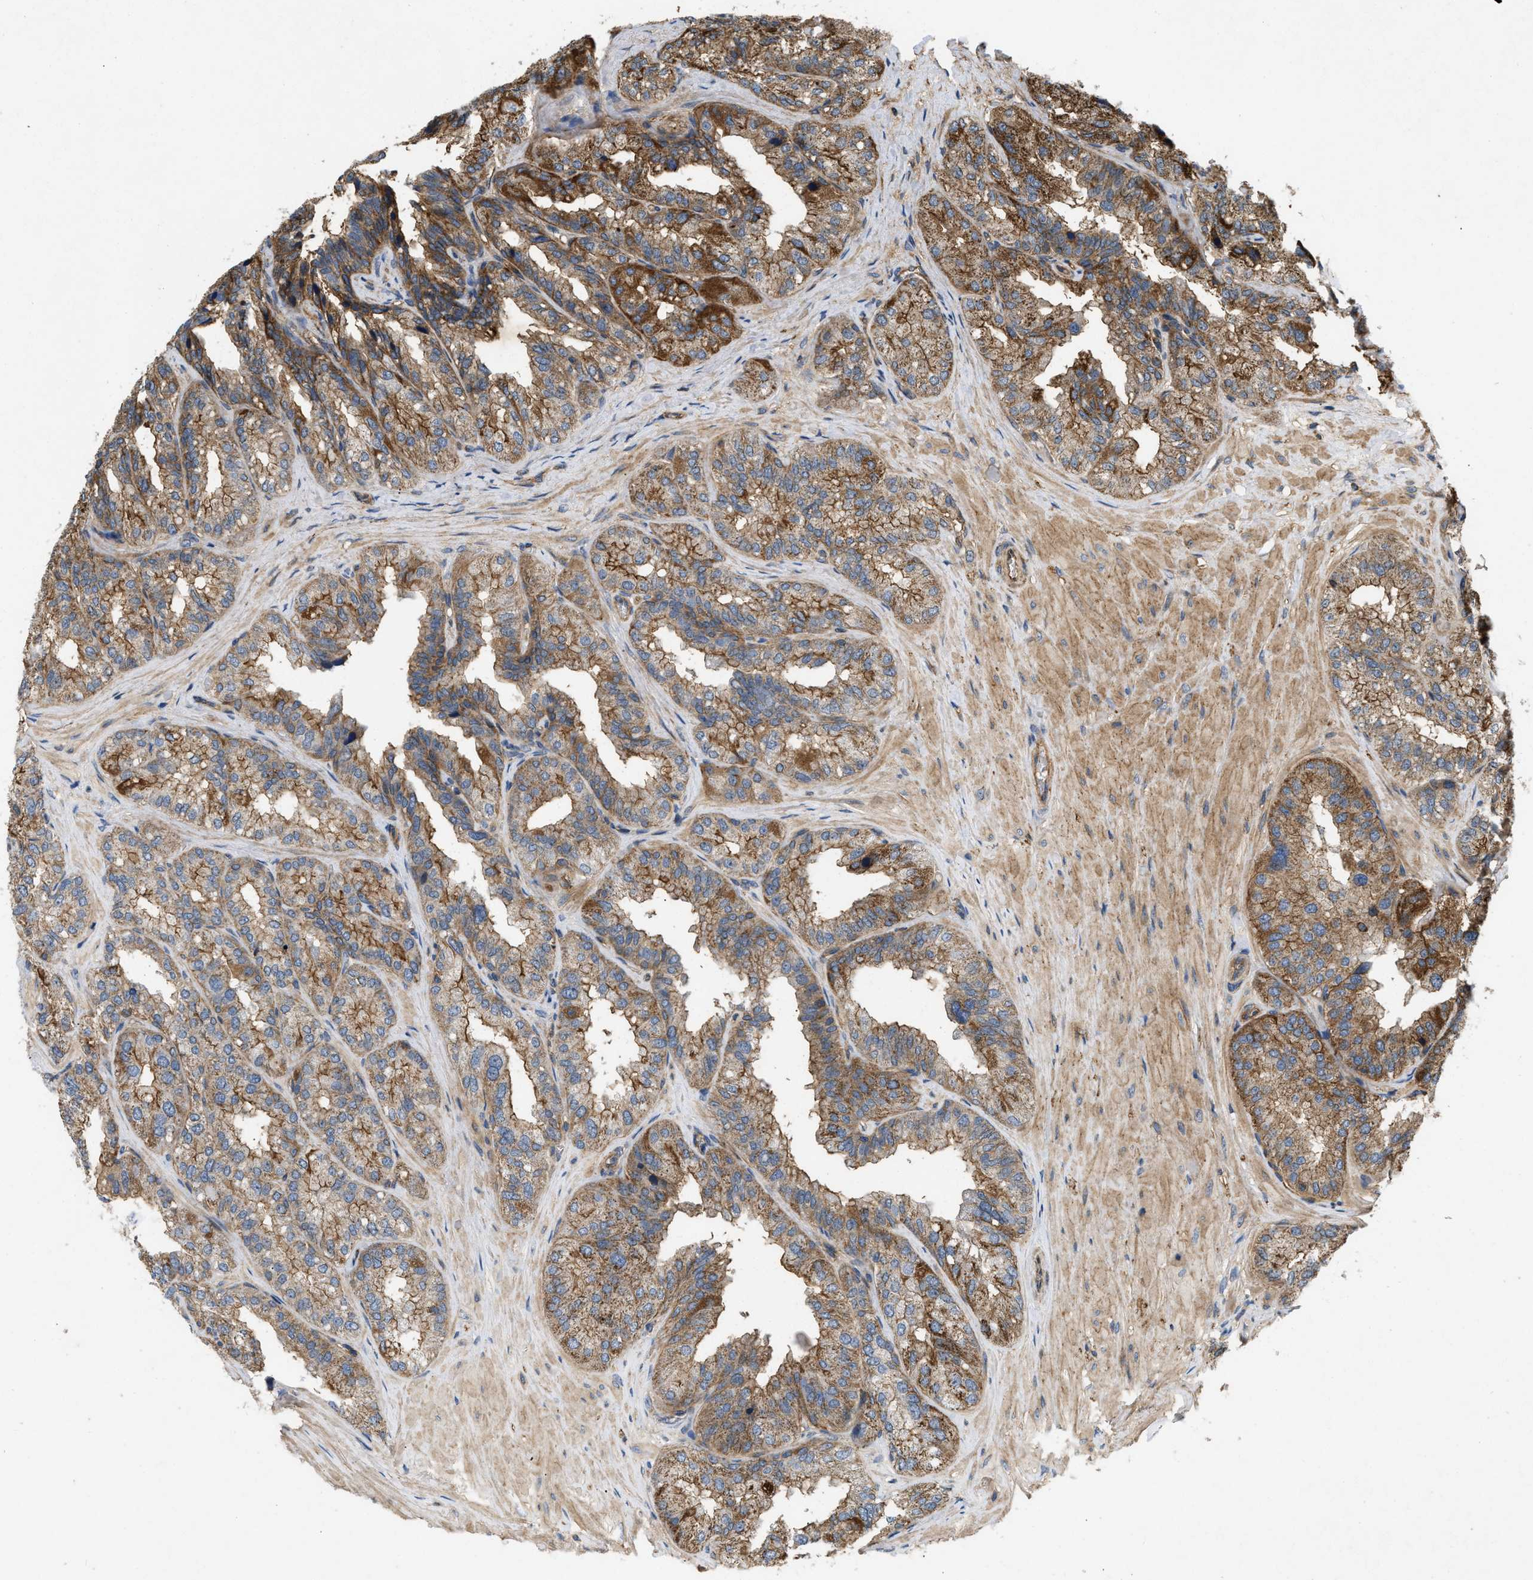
{"staining": {"intensity": "moderate", "quantity": ">75%", "location": "cytoplasmic/membranous"}, "tissue": "seminal vesicle", "cell_type": "Glandular cells", "image_type": "normal", "snomed": [{"axis": "morphology", "description": "Normal tissue, NOS"}, {"axis": "topography", "description": "Prostate"}, {"axis": "topography", "description": "Seminal veicle"}], "caption": "A brown stain shows moderate cytoplasmic/membranous expression of a protein in glandular cells of unremarkable human seminal vesicle.", "gene": "GNB4", "patient": {"sex": "male", "age": 51}}